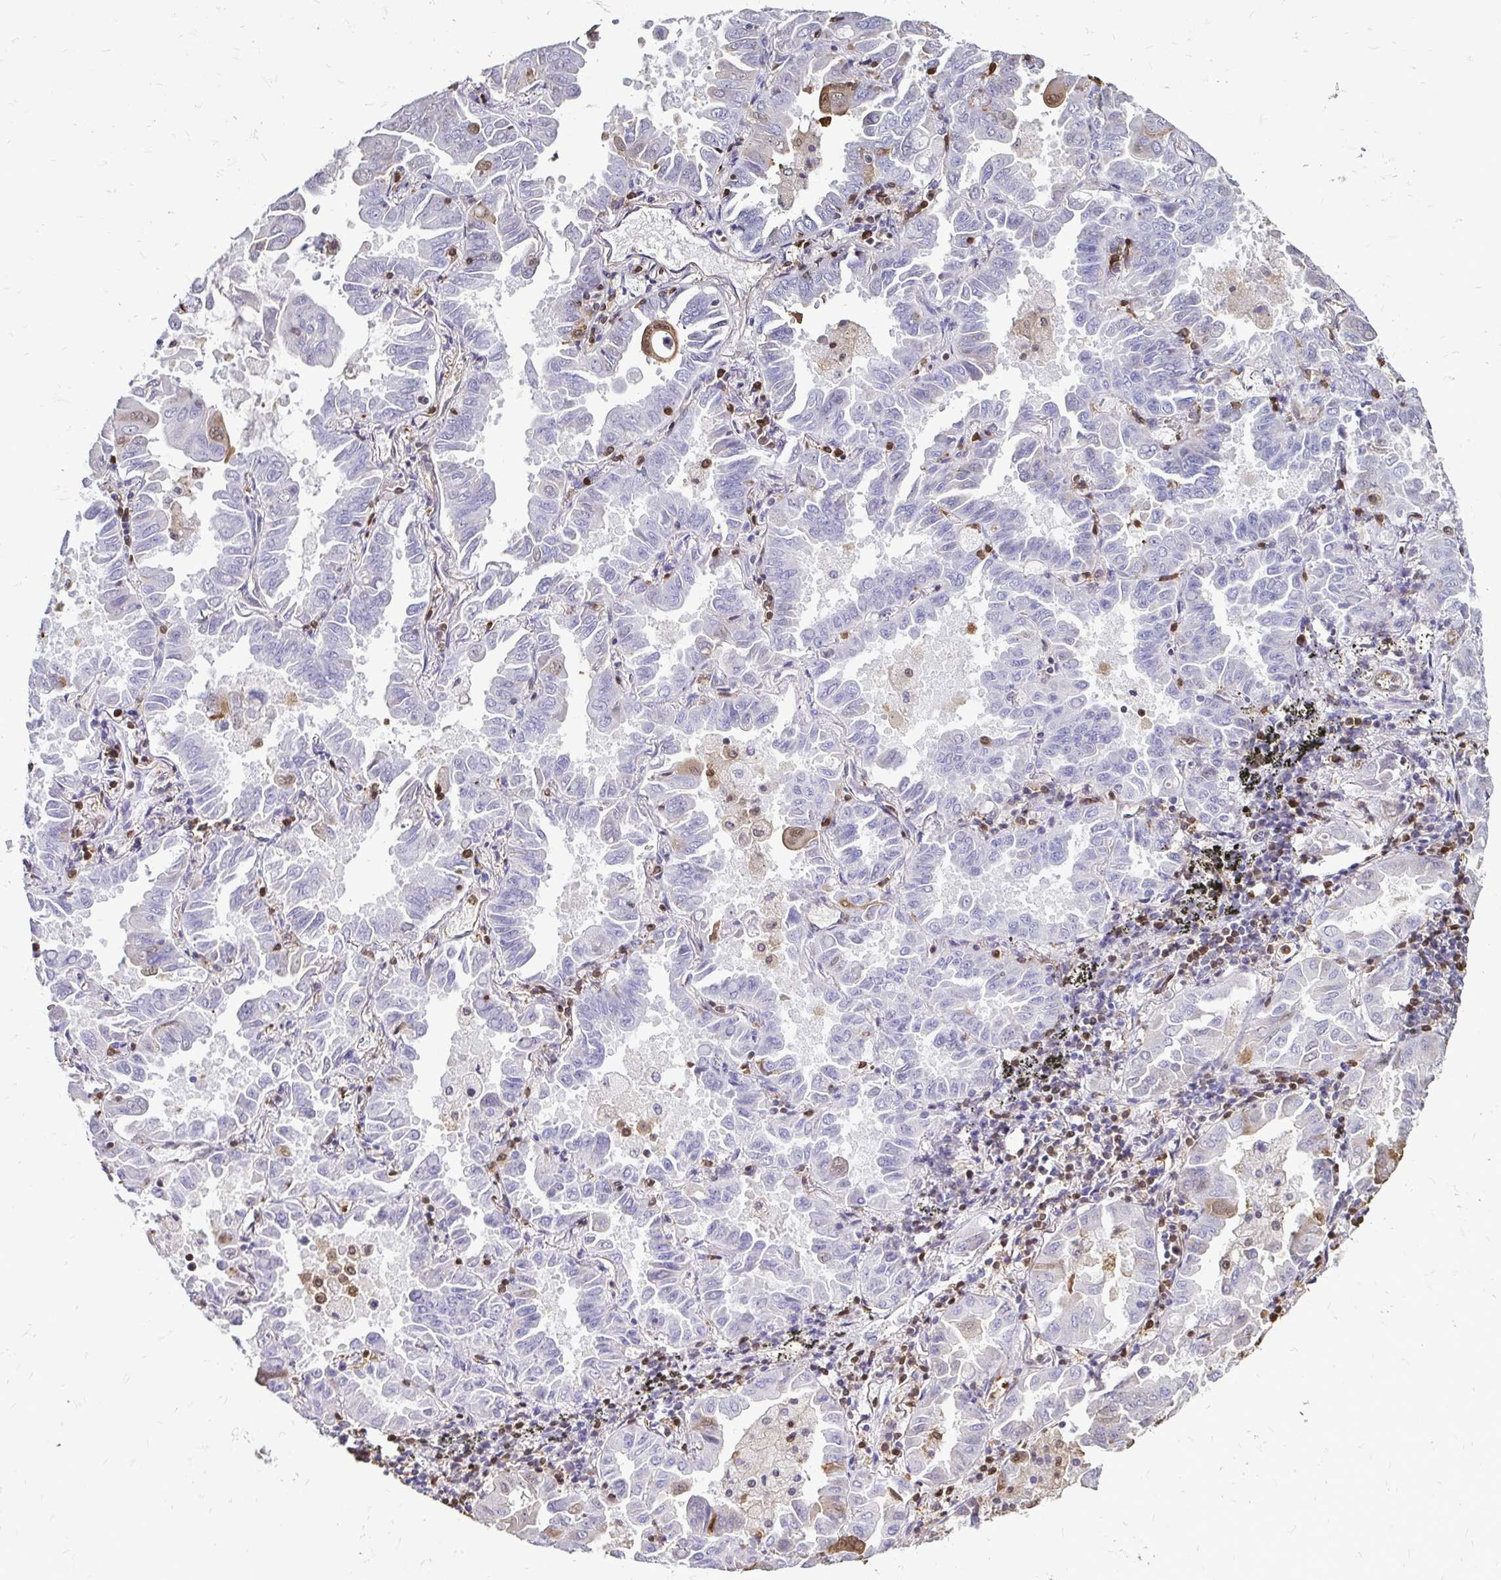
{"staining": {"intensity": "negative", "quantity": "none", "location": "none"}, "tissue": "lung cancer", "cell_type": "Tumor cells", "image_type": "cancer", "snomed": [{"axis": "morphology", "description": "Adenocarcinoma, NOS"}, {"axis": "topography", "description": "Lung"}], "caption": "Tumor cells are negative for brown protein staining in lung cancer (adenocarcinoma).", "gene": "ZFP1", "patient": {"sex": "male", "age": 64}}